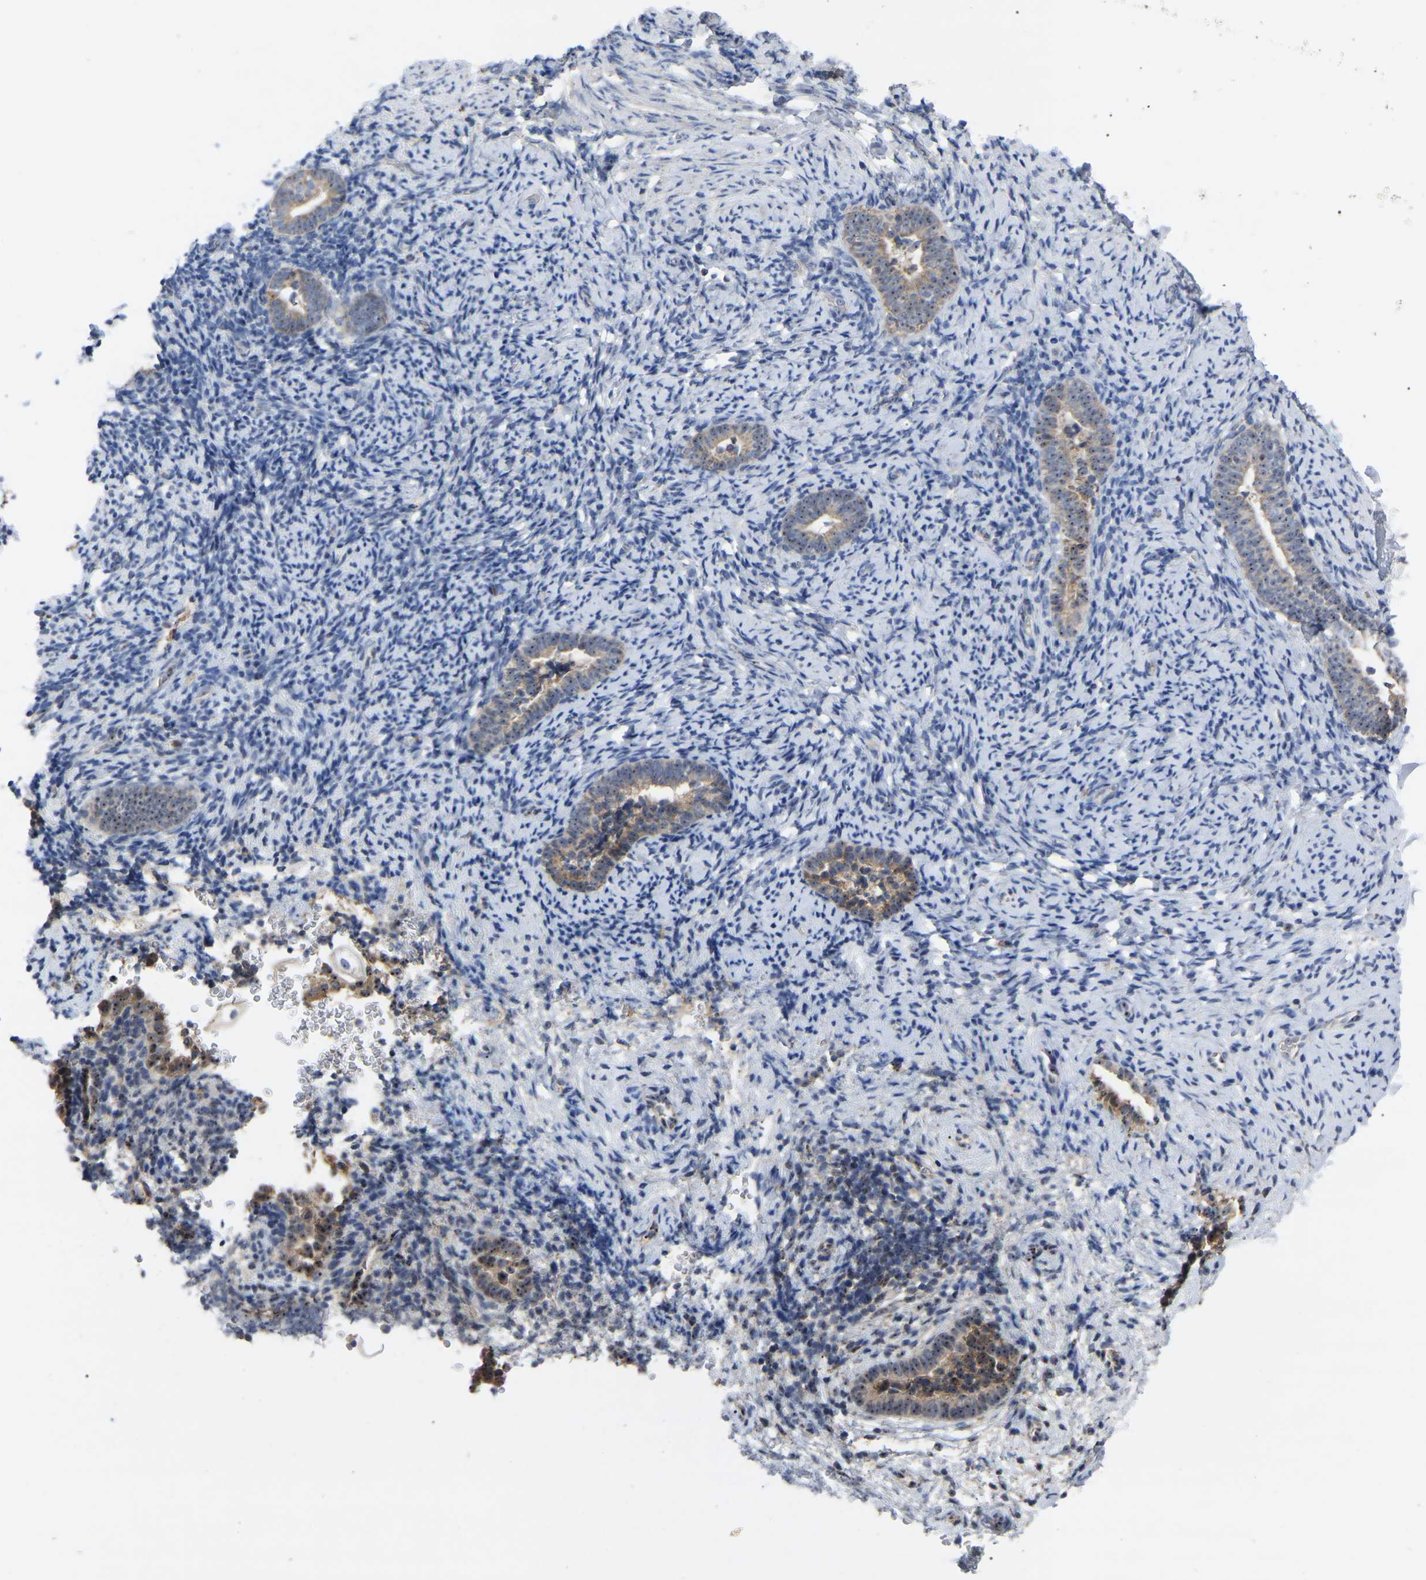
{"staining": {"intensity": "negative", "quantity": "none", "location": "none"}, "tissue": "endometrium", "cell_type": "Cells in endometrial stroma", "image_type": "normal", "snomed": [{"axis": "morphology", "description": "Normal tissue, NOS"}, {"axis": "topography", "description": "Endometrium"}], "caption": "DAB (3,3'-diaminobenzidine) immunohistochemical staining of unremarkable endometrium shows no significant expression in cells in endometrial stroma.", "gene": "NOP53", "patient": {"sex": "female", "age": 51}}